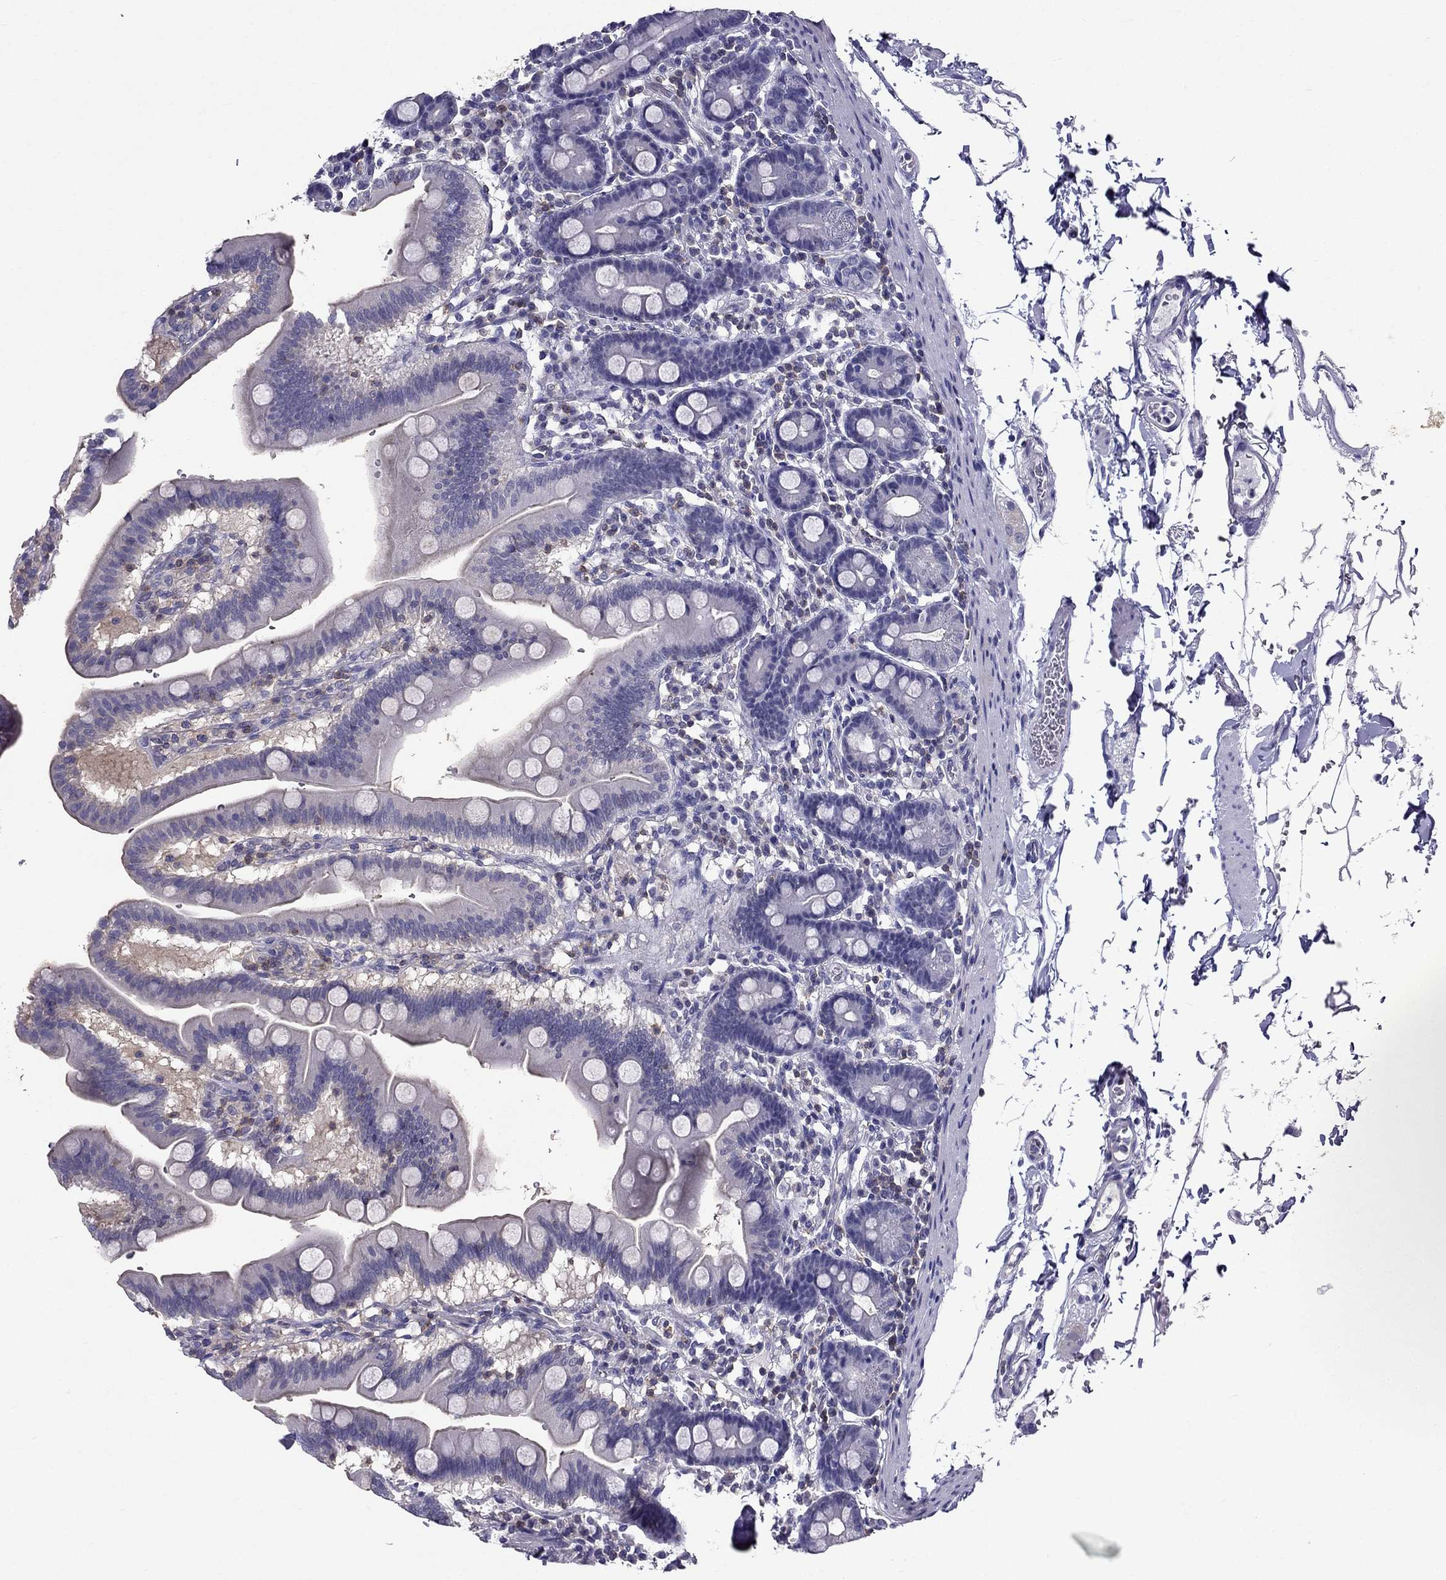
{"staining": {"intensity": "weak", "quantity": "<25%", "location": "cytoplasmic/membranous"}, "tissue": "duodenum", "cell_type": "Glandular cells", "image_type": "normal", "snomed": [{"axis": "morphology", "description": "Normal tissue, NOS"}, {"axis": "topography", "description": "Duodenum"}], "caption": "Photomicrograph shows no significant protein expression in glandular cells of unremarkable duodenum. (Brightfield microscopy of DAB IHC at high magnification).", "gene": "AAK1", "patient": {"sex": "male", "age": 59}}